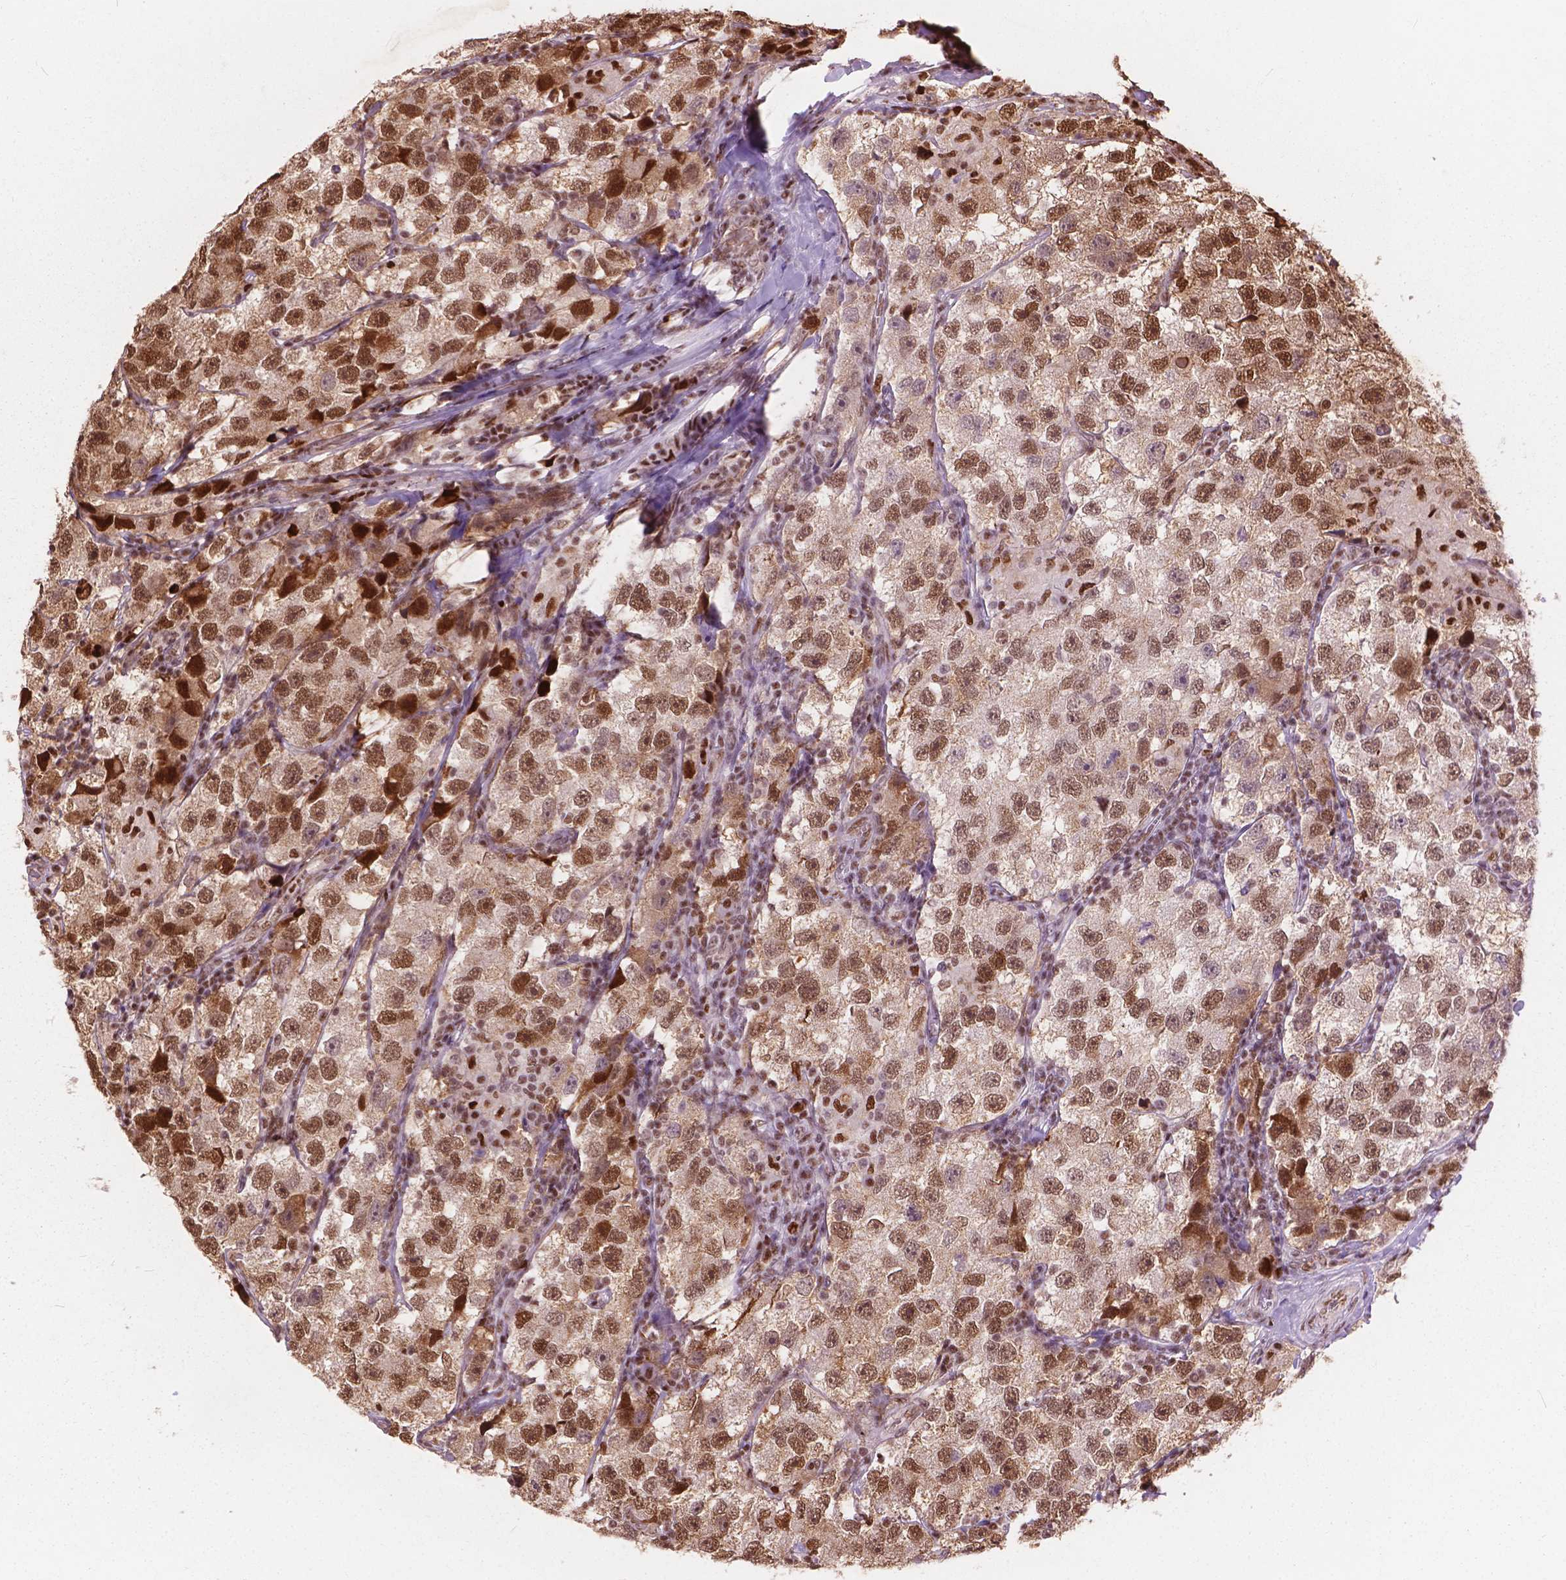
{"staining": {"intensity": "moderate", "quantity": ">75%", "location": "nuclear"}, "tissue": "testis cancer", "cell_type": "Tumor cells", "image_type": "cancer", "snomed": [{"axis": "morphology", "description": "Seminoma, NOS"}, {"axis": "topography", "description": "Testis"}], "caption": "Immunohistochemical staining of testis seminoma reveals medium levels of moderate nuclear positivity in about >75% of tumor cells.", "gene": "ANP32B", "patient": {"sex": "male", "age": 26}}